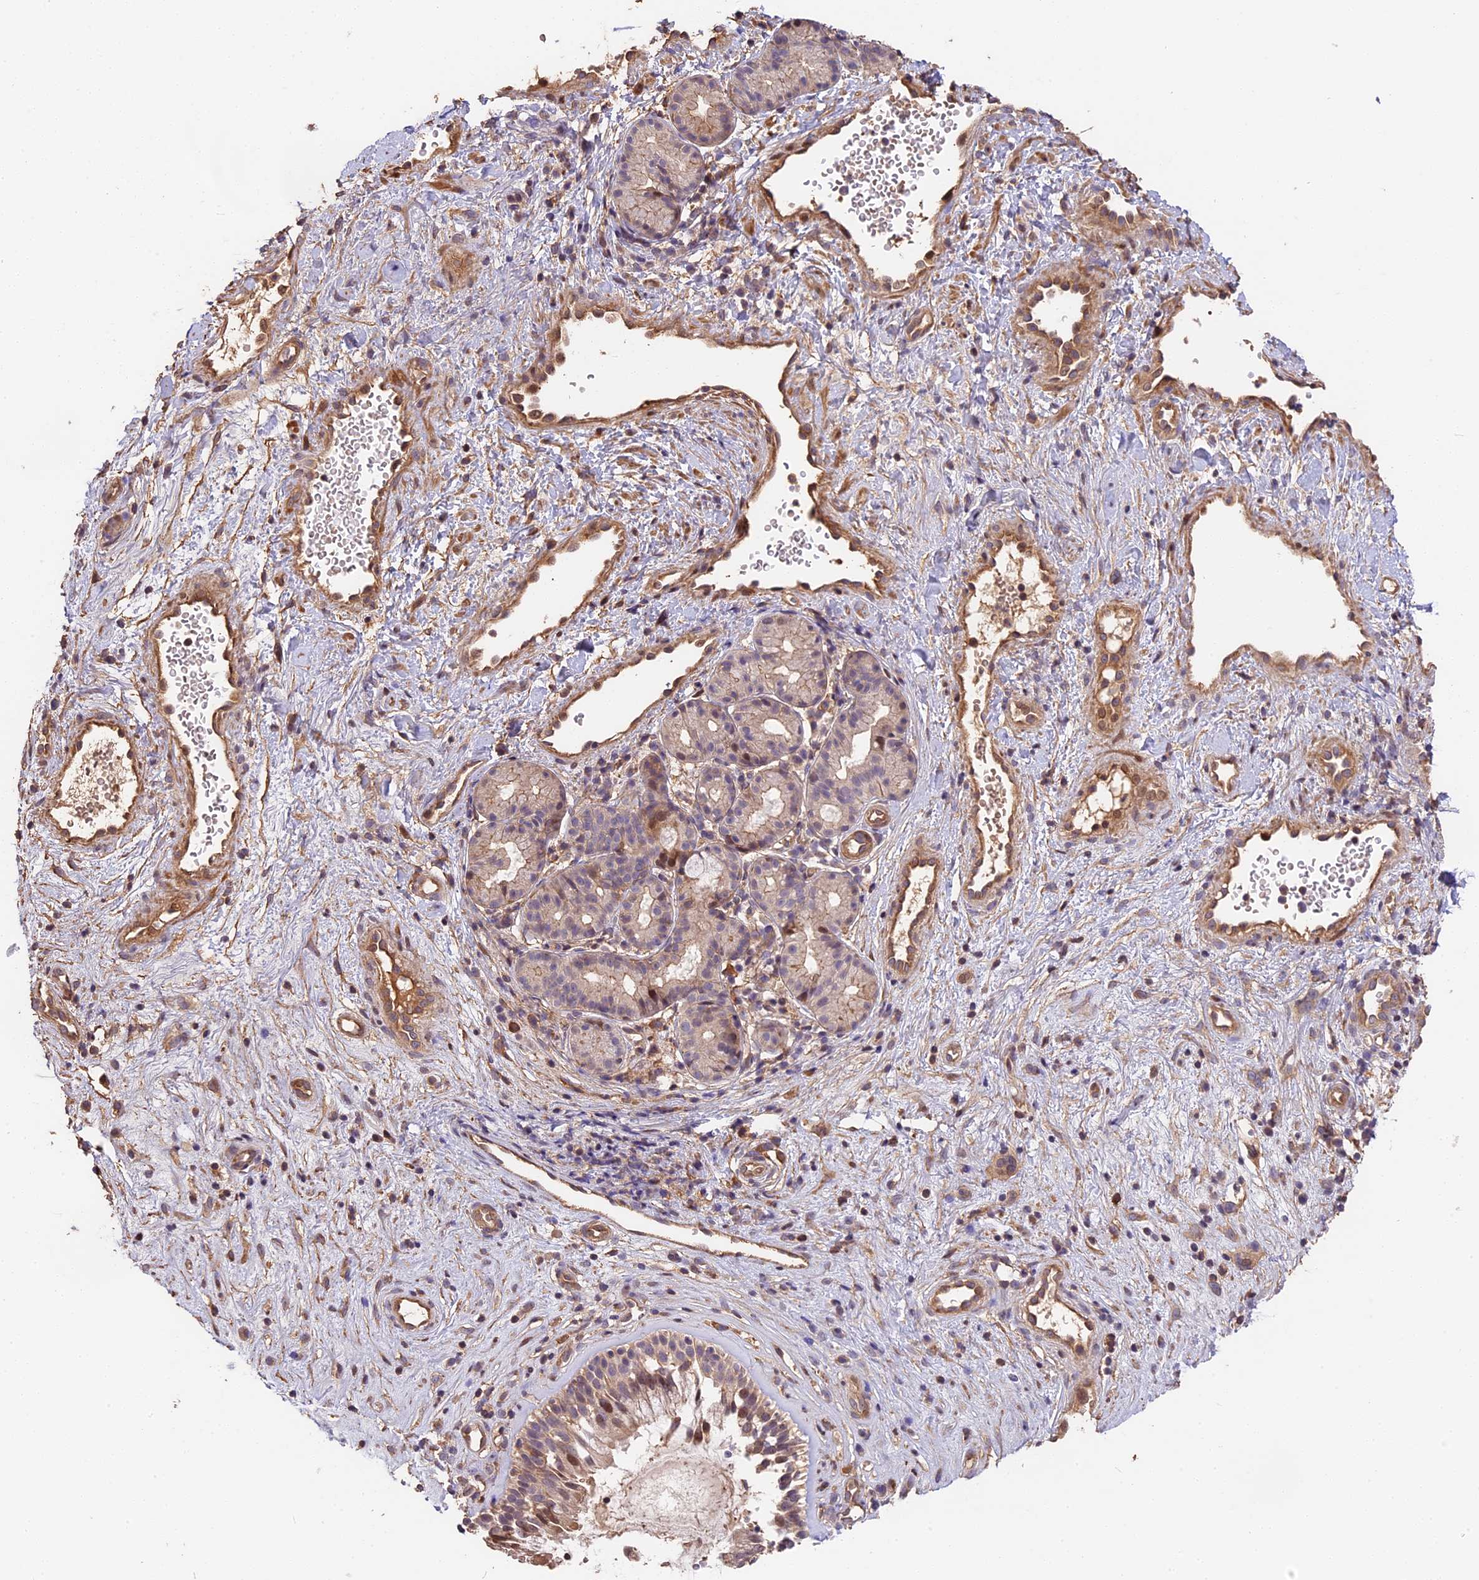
{"staining": {"intensity": "moderate", "quantity": "<25%", "location": "cytoplasmic/membranous,nuclear"}, "tissue": "nasopharynx", "cell_type": "Respiratory epithelial cells", "image_type": "normal", "snomed": [{"axis": "morphology", "description": "Normal tissue, NOS"}, {"axis": "topography", "description": "Nasopharynx"}], "caption": "Protein staining of normal nasopharynx displays moderate cytoplasmic/membranous,nuclear positivity in about <25% of respiratory epithelial cells.", "gene": "ARHGAP17", "patient": {"sex": "male", "age": 32}}